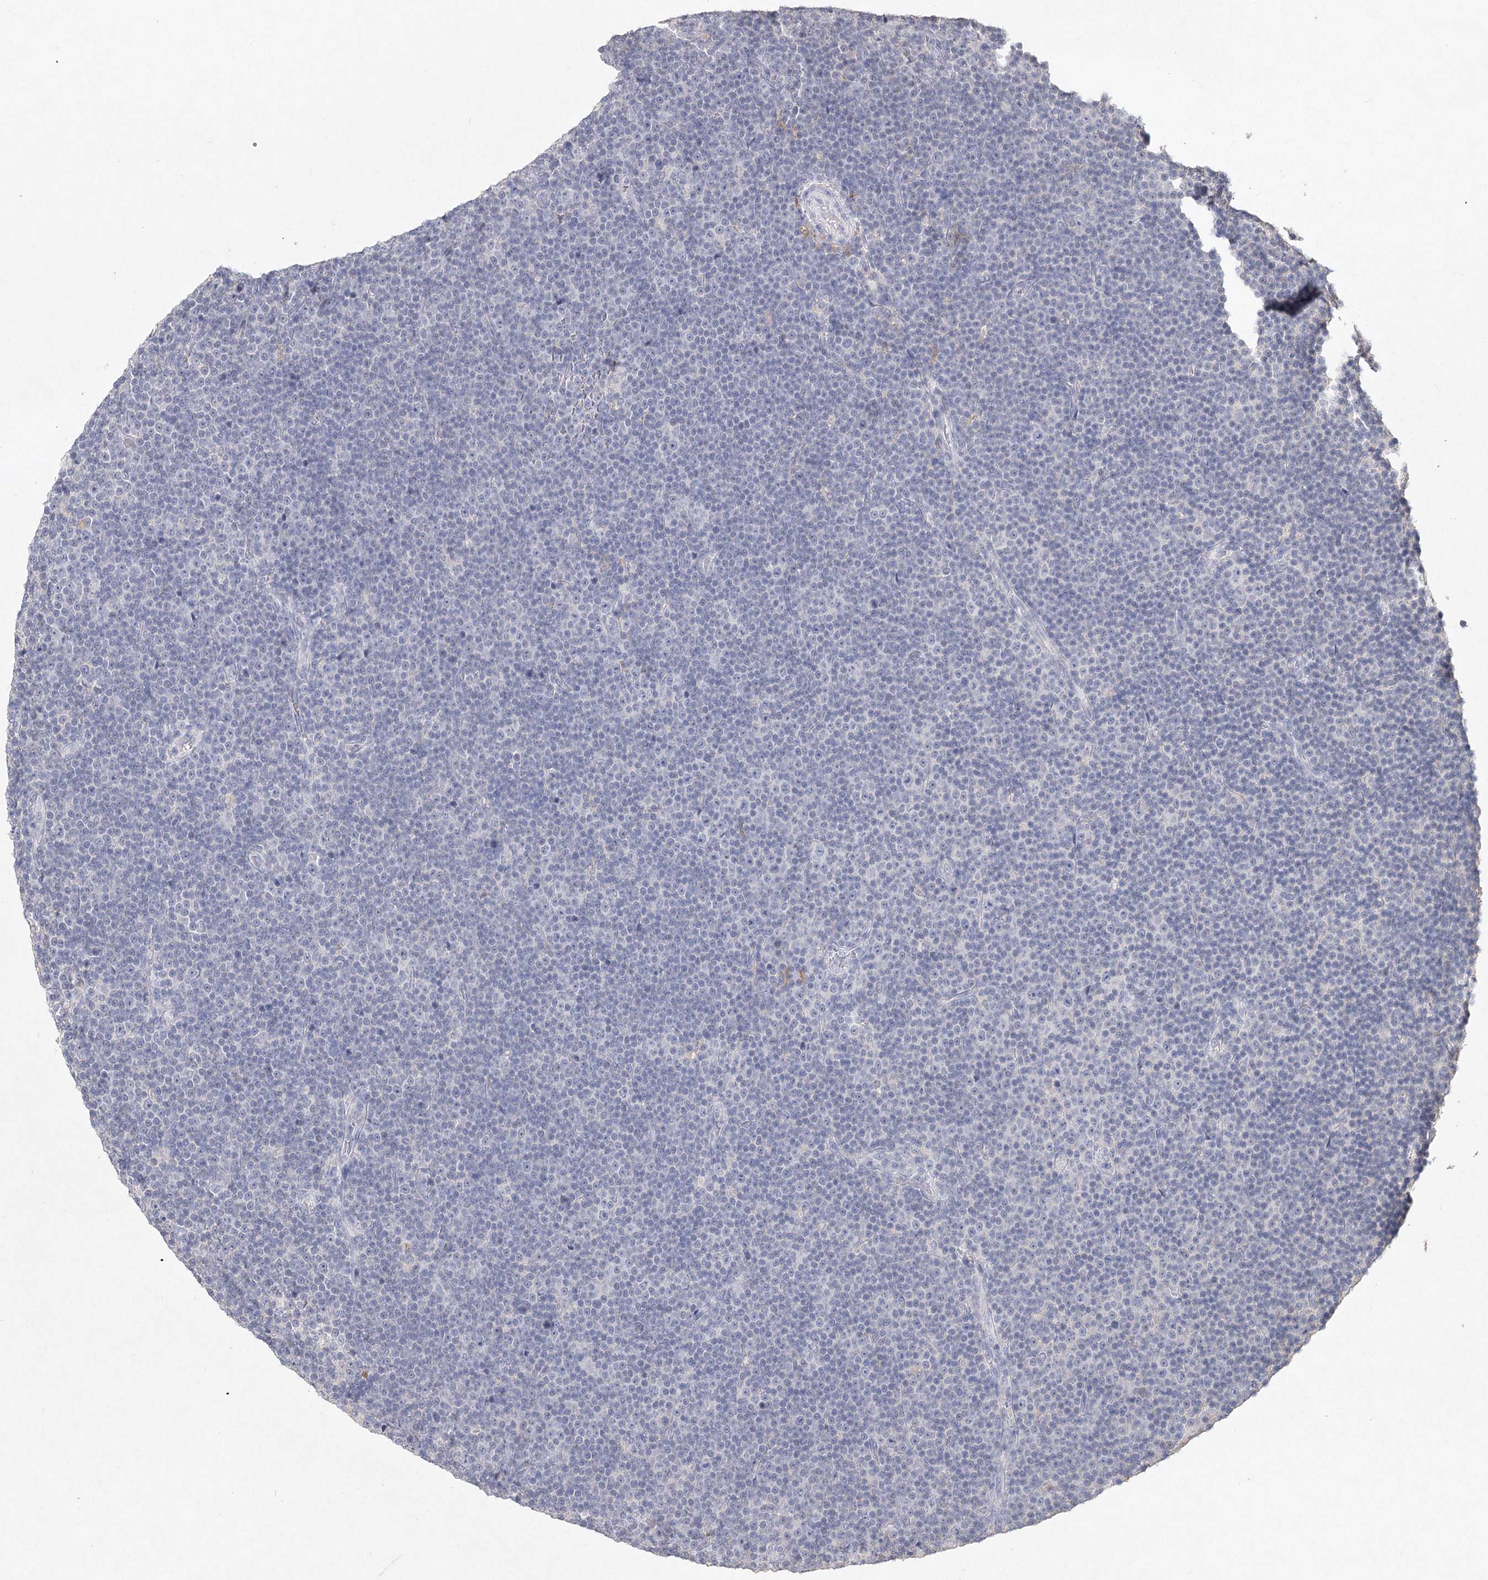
{"staining": {"intensity": "negative", "quantity": "none", "location": "none"}, "tissue": "lymphoma", "cell_type": "Tumor cells", "image_type": "cancer", "snomed": [{"axis": "morphology", "description": "Malignant lymphoma, non-Hodgkin's type, Low grade"}, {"axis": "topography", "description": "Lymph node"}], "caption": "Immunohistochemistry photomicrograph of neoplastic tissue: lymphoma stained with DAB (3,3'-diaminobenzidine) exhibits no significant protein positivity in tumor cells.", "gene": "ARSI", "patient": {"sex": "female", "age": 67}}